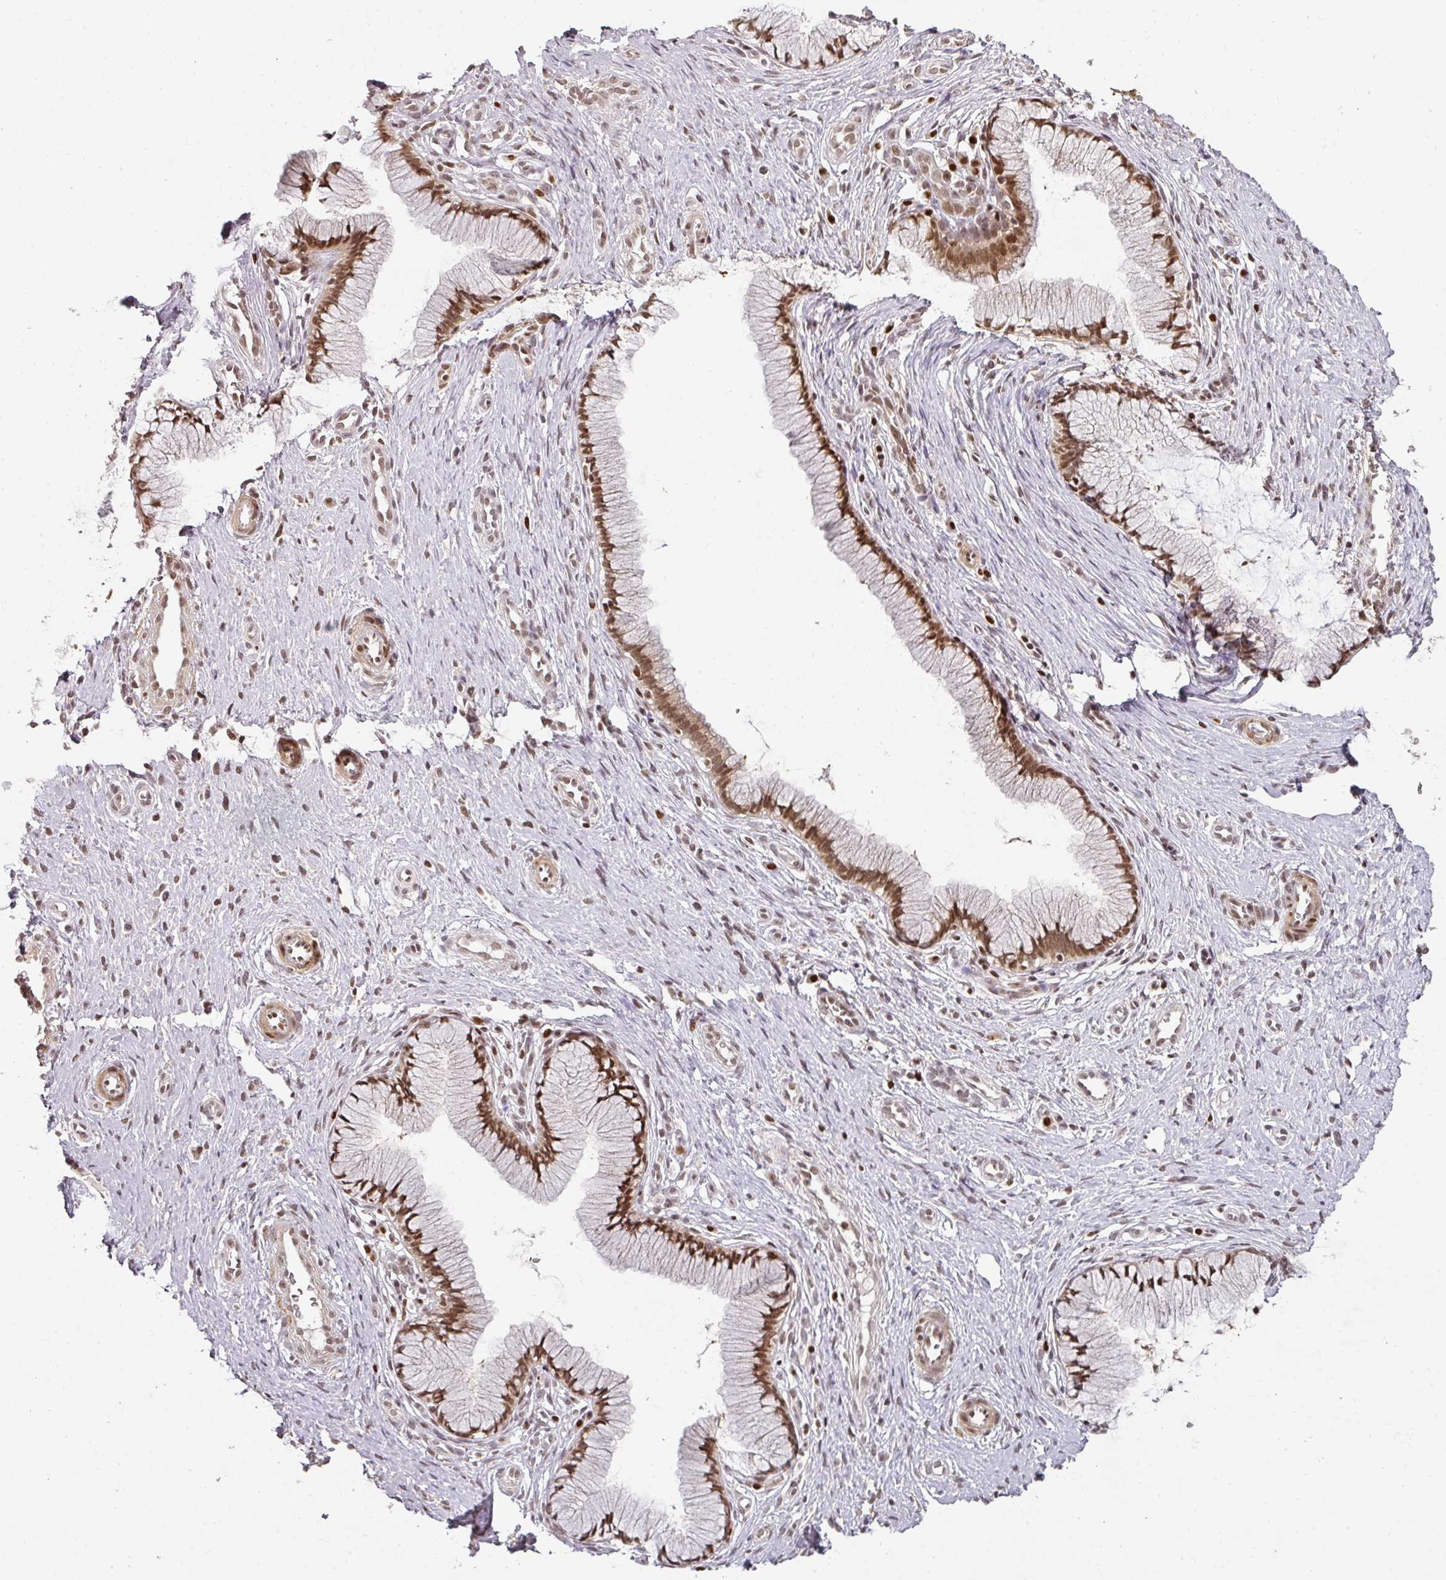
{"staining": {"intensity": "moderate", "quantity": ">75%", "location": "nuclear"}, "tissue": "cervix", "cell_type": "Glandular cells", "image_type": "normal", "snomed": [{"axis": "morphology", "description": "Normal tissue, NOS"}, {"axis": "topography", "description": "Cervix"}], "caption": "Immunohistochemistry (DAB (3,3'-diaminobenzidine)) staining of unremarkable cervix displays moderate nuclear protein staining in approximately >75% of glandular cells.", "gene": "GPRIN2", "patient": {"sex": "female", "age": 36}}